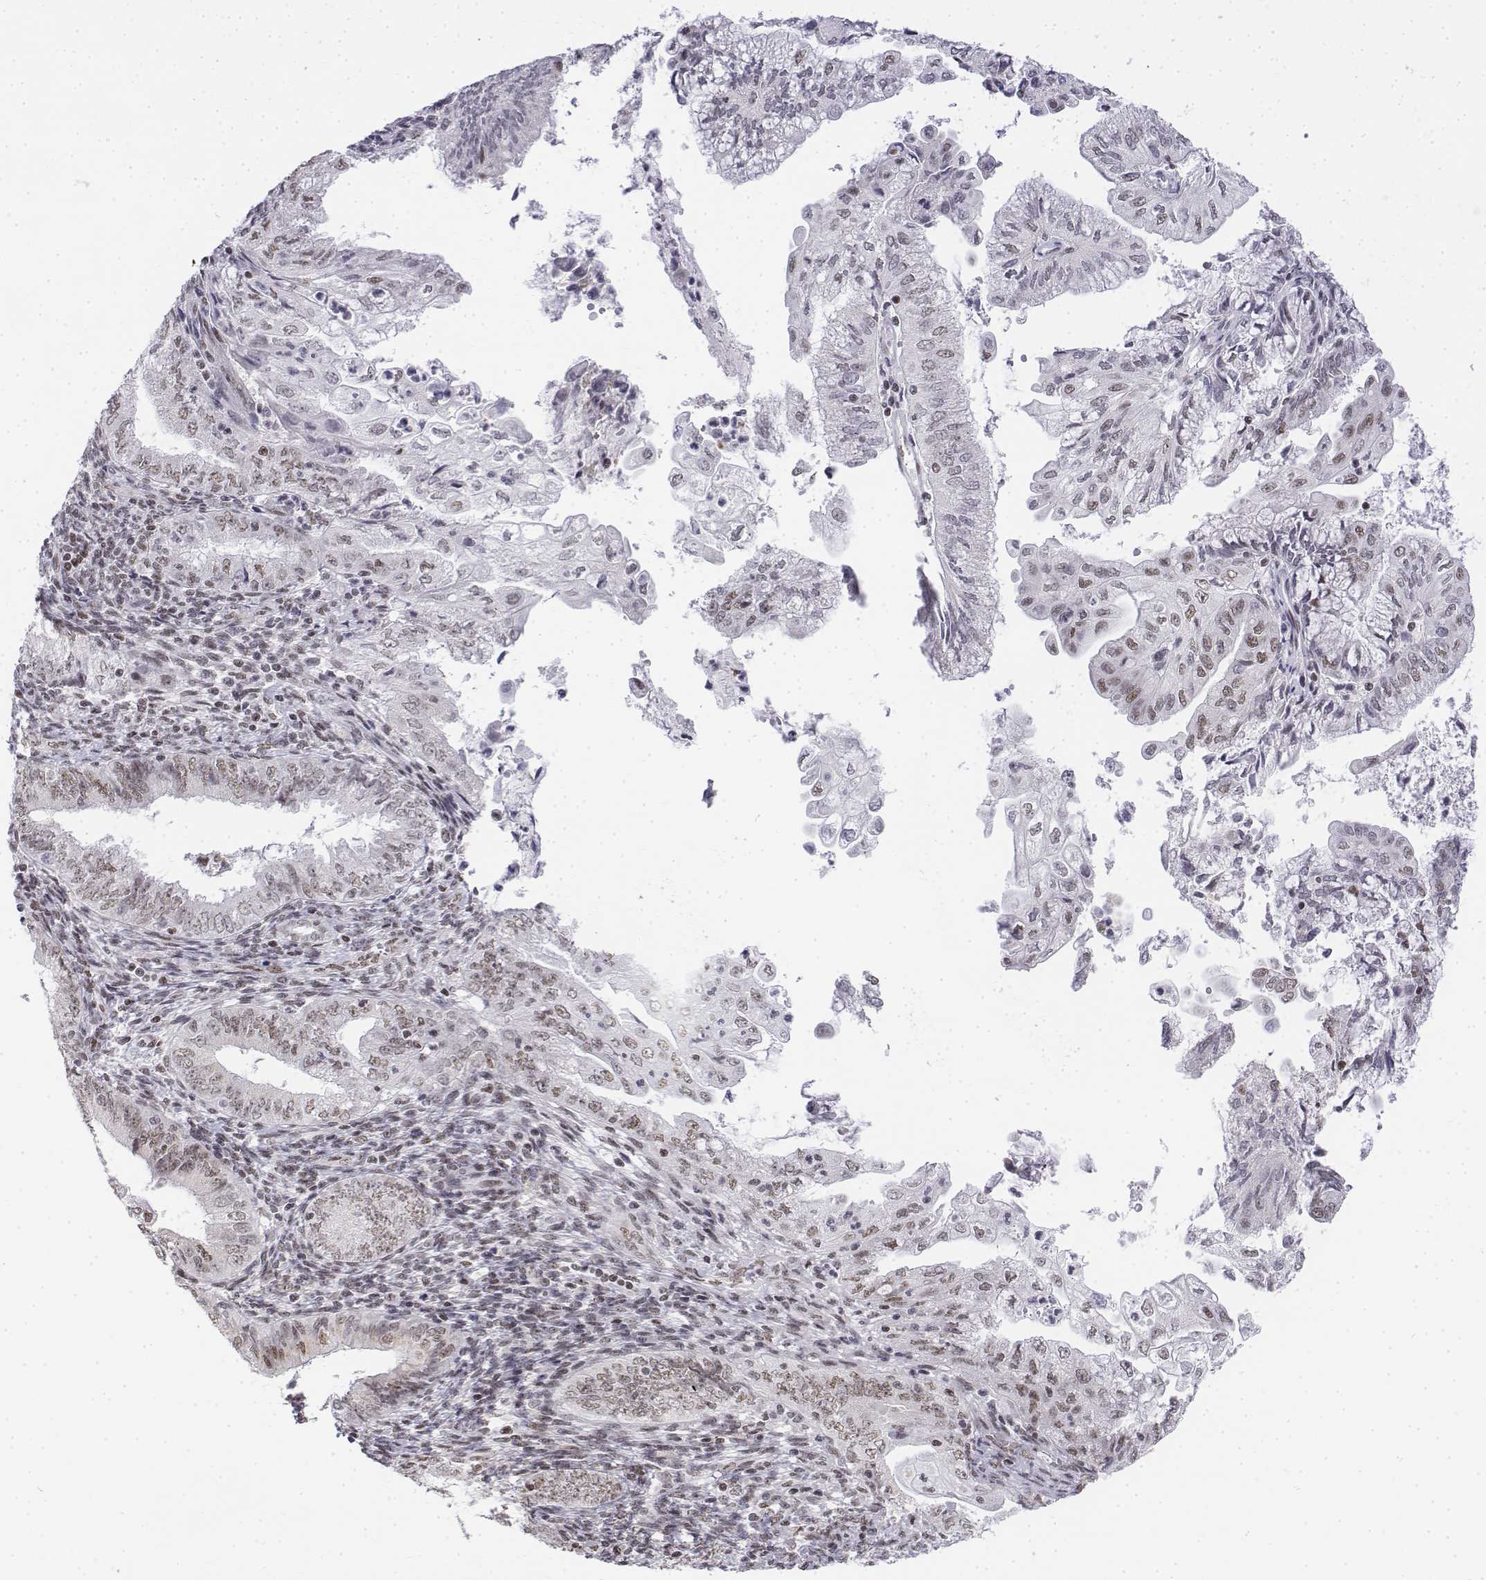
{"staining": {"intensity": "weak", "quantity": "25%-75%", "location": "nuclear"}, "tissue": "endometrial cancer", "cell_type": "Tumor cells", "image_type": "cancer", "snomed": [{"axis": "morphology", "description": "Adenocarcinoma, NOS"}, {"axis": "topography", "description": "Endometrium"}], "caption": "Adenocarcinoma (endometrial) stained for a protein (brown) exhibits weak nuclear positive staining in approximately 25%-75% of tumor cells.", "gene": "SETD1A", "patient": {"sex": "female", "age": 55}}